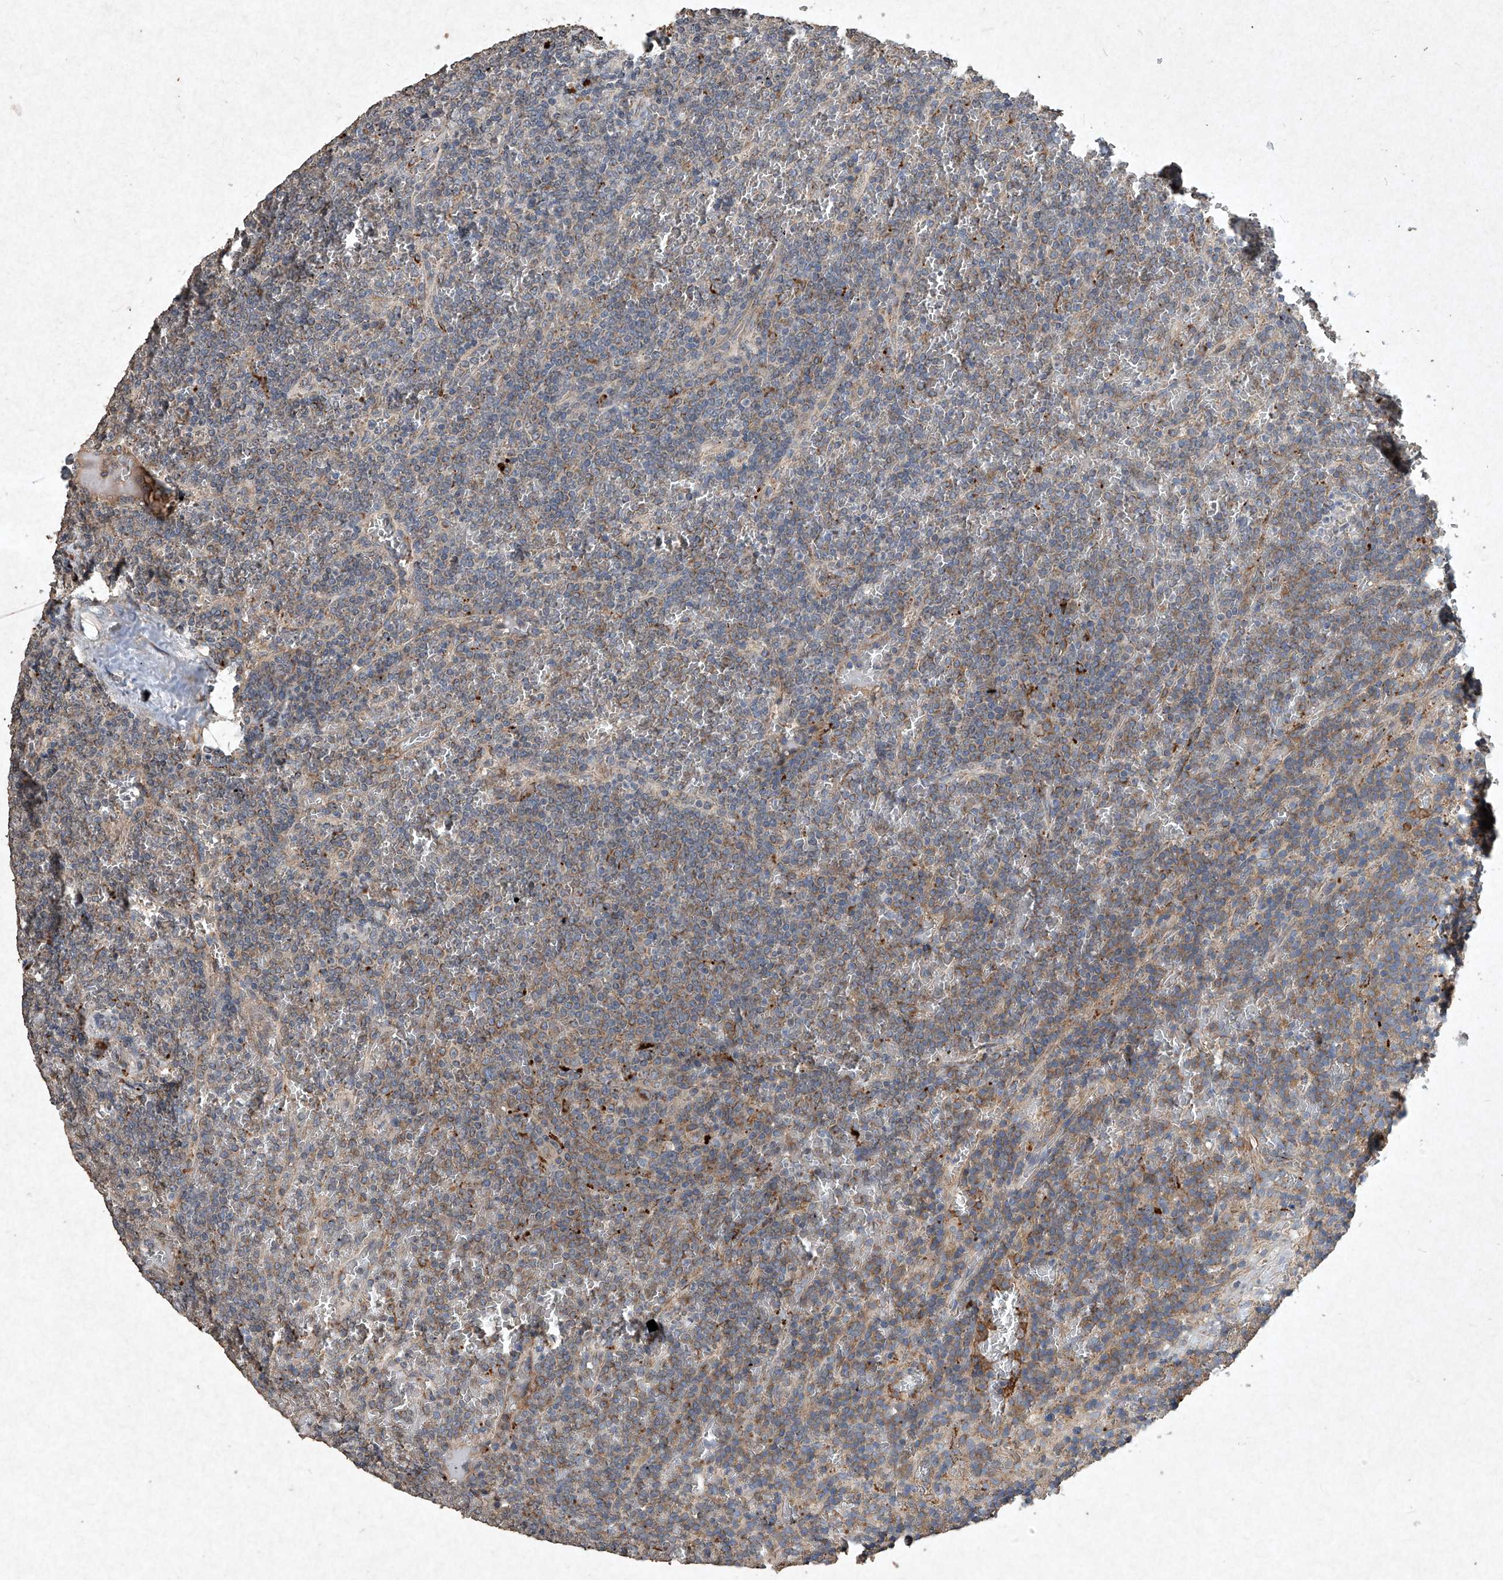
{"staining": {"intensity": "moderate", "quantity": "25%-75%", "location": "cytoplasmic/membranous"}, "tissue": "lymphoma", "cell_type": "Tumor cells", "image_type": "cancer", "snomed": [{"axis": "morphology", "description": "Malignant lymphoma, non-Hodgkin's type, Low grade"}, {"axis": "topography", "description": "Spleen"}], "caption": "Lymphoma stained with a brown dye exhibits moderate cytoplasmic/membranous positive staining in approximately 25%-75% of tumor cells.", "gene": "MED16", "patient": {"sex": "female", "age": 19}}